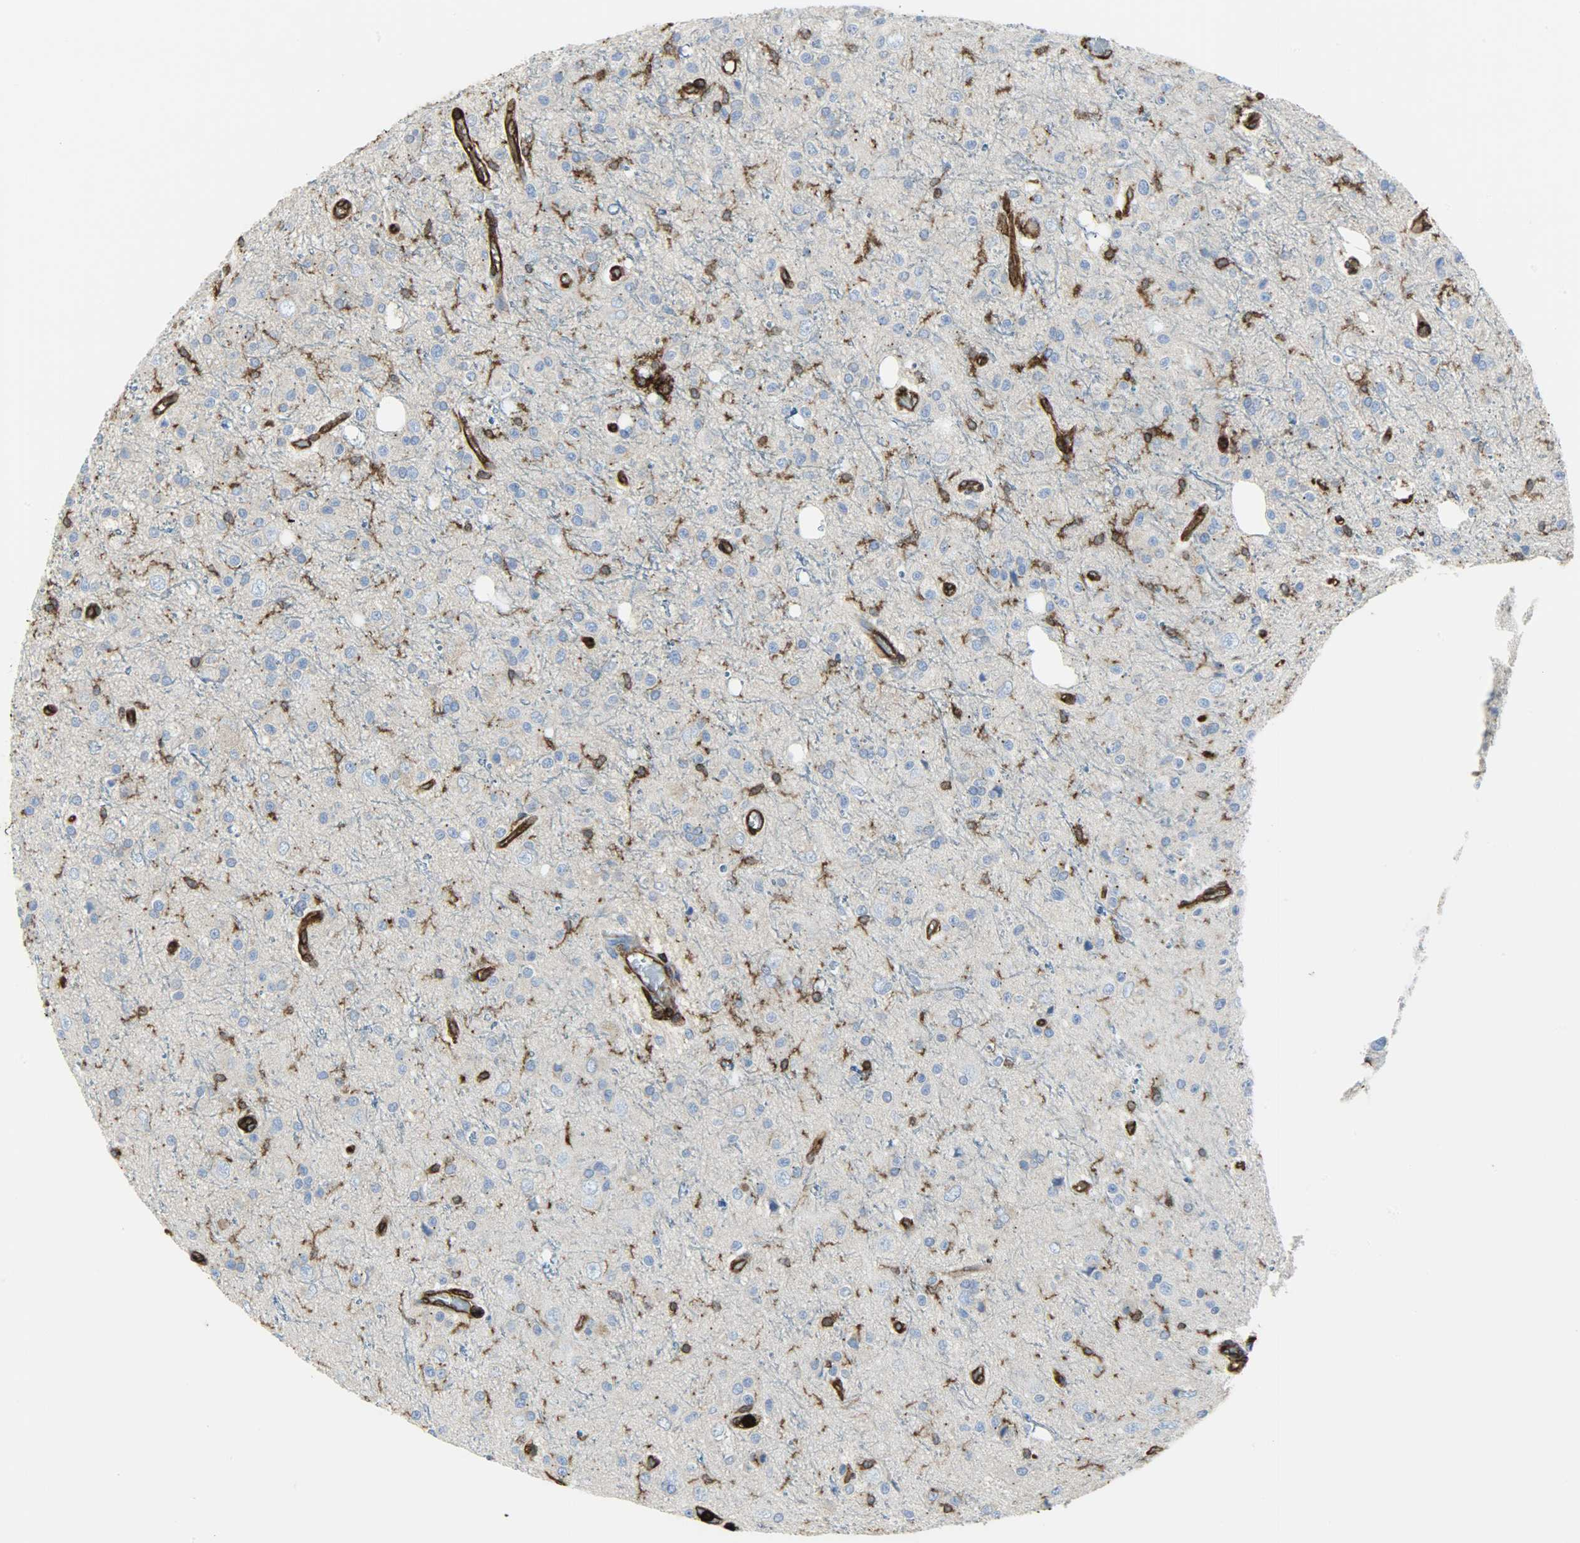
{"staining": {"intensity": "moderate", "quantity": "<25%", "location": "cytoplasmic/membranous"}, "tissue": "glioma", "cell_type": "Tumor cells", "image_type": "cancer", "snomed": [{"axis": "morphology", "description": "Glioma, malignant, High grade"}, {"axis": "topography", "description": "Brain"}], "caption": "Human glioma stained with a protein marker displays moderate staining in tumor cells.", "gene": "VASP", "patient": {"sex": "male", "age": 47}}